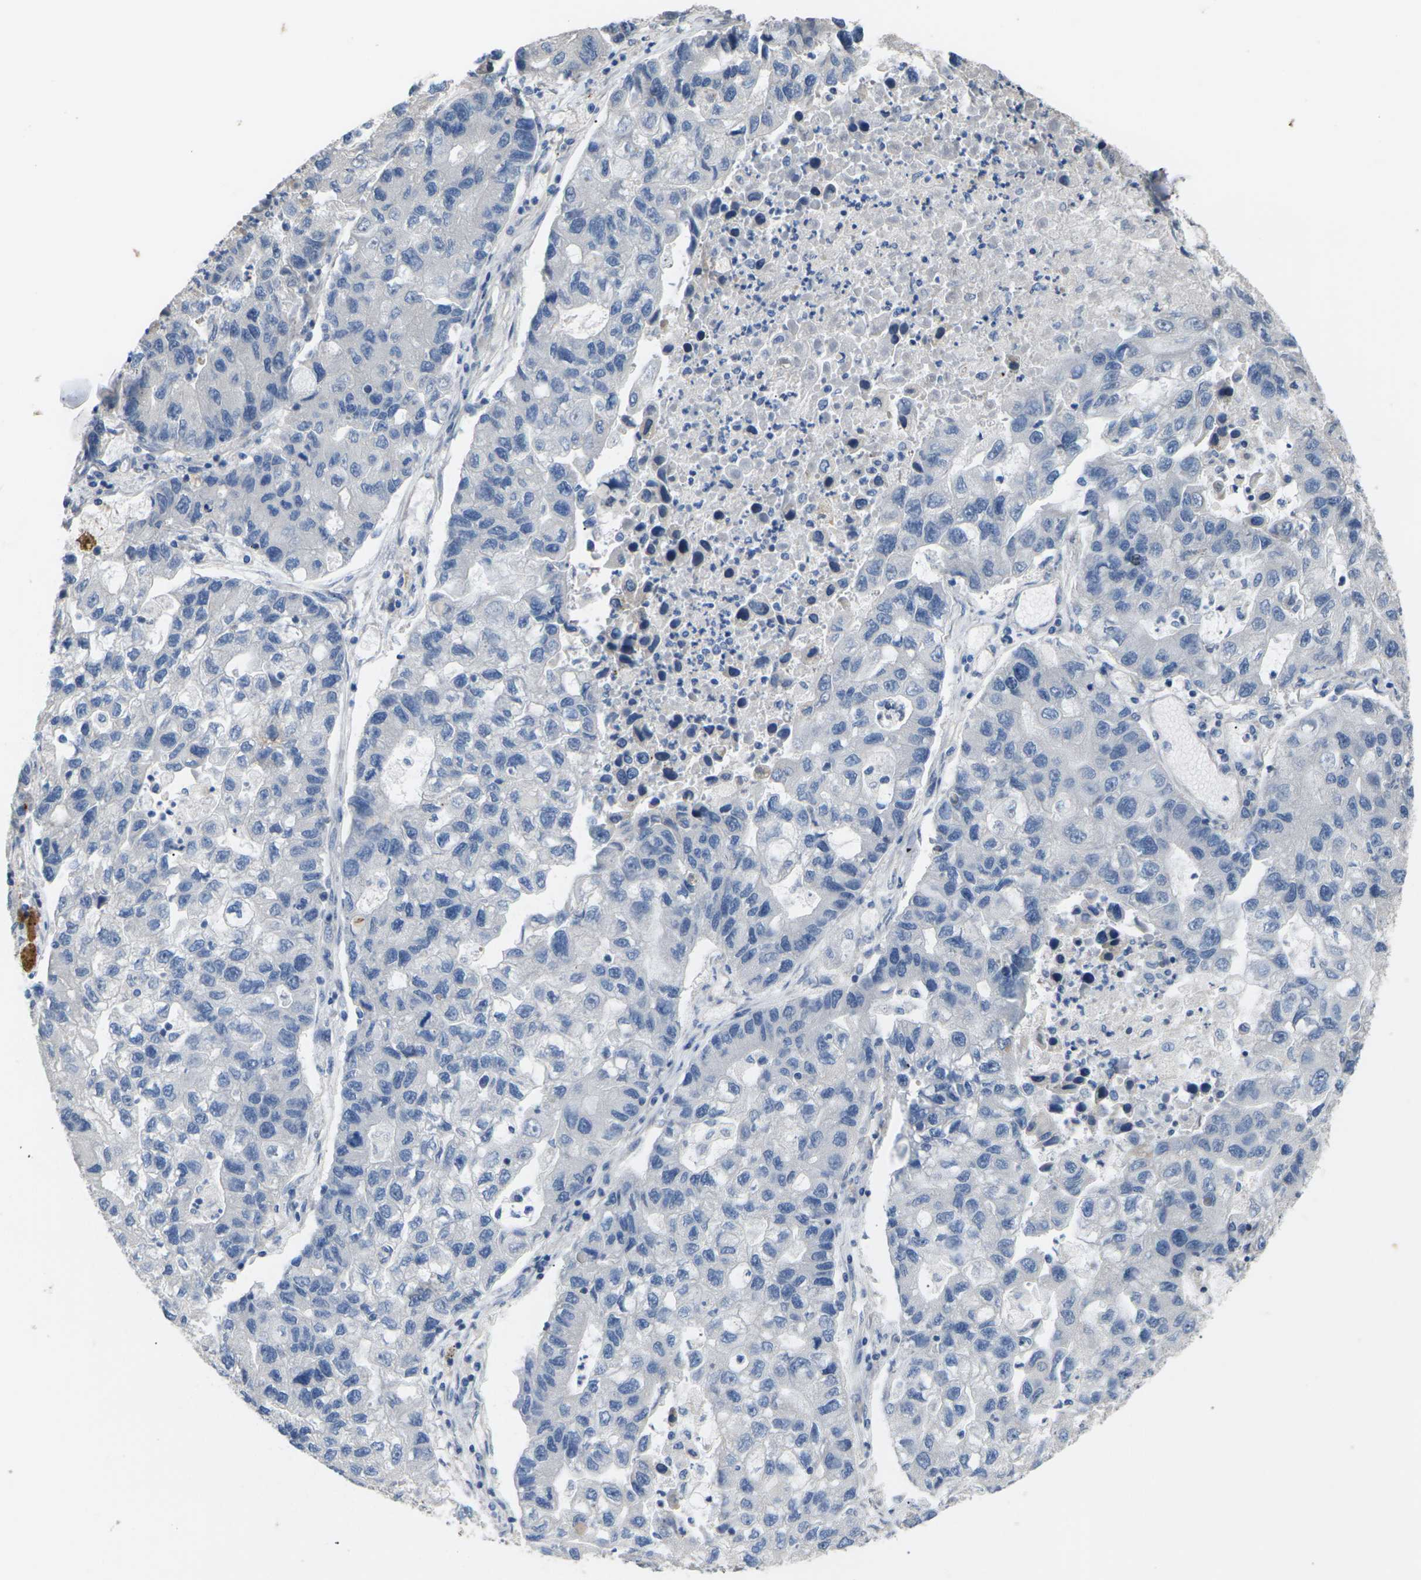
{"staining": {"intensity": "negative", "quantity": "none", "location": "none"}, "tissue": "lung cancer", "cell_type": "Tumor cells", "image_type": "cancer", "snomed": [{"axis": "morphology", "description": "Adenocarcinoma, NOS"}, {"axis": "topography", "description": "Lung"}], "caption": "Tumor cells are negative for brown protein staining in adenocarcinoma (lung).", "gene": "KLHDC8B", "patient": {"sex": "female", "age": 51}}